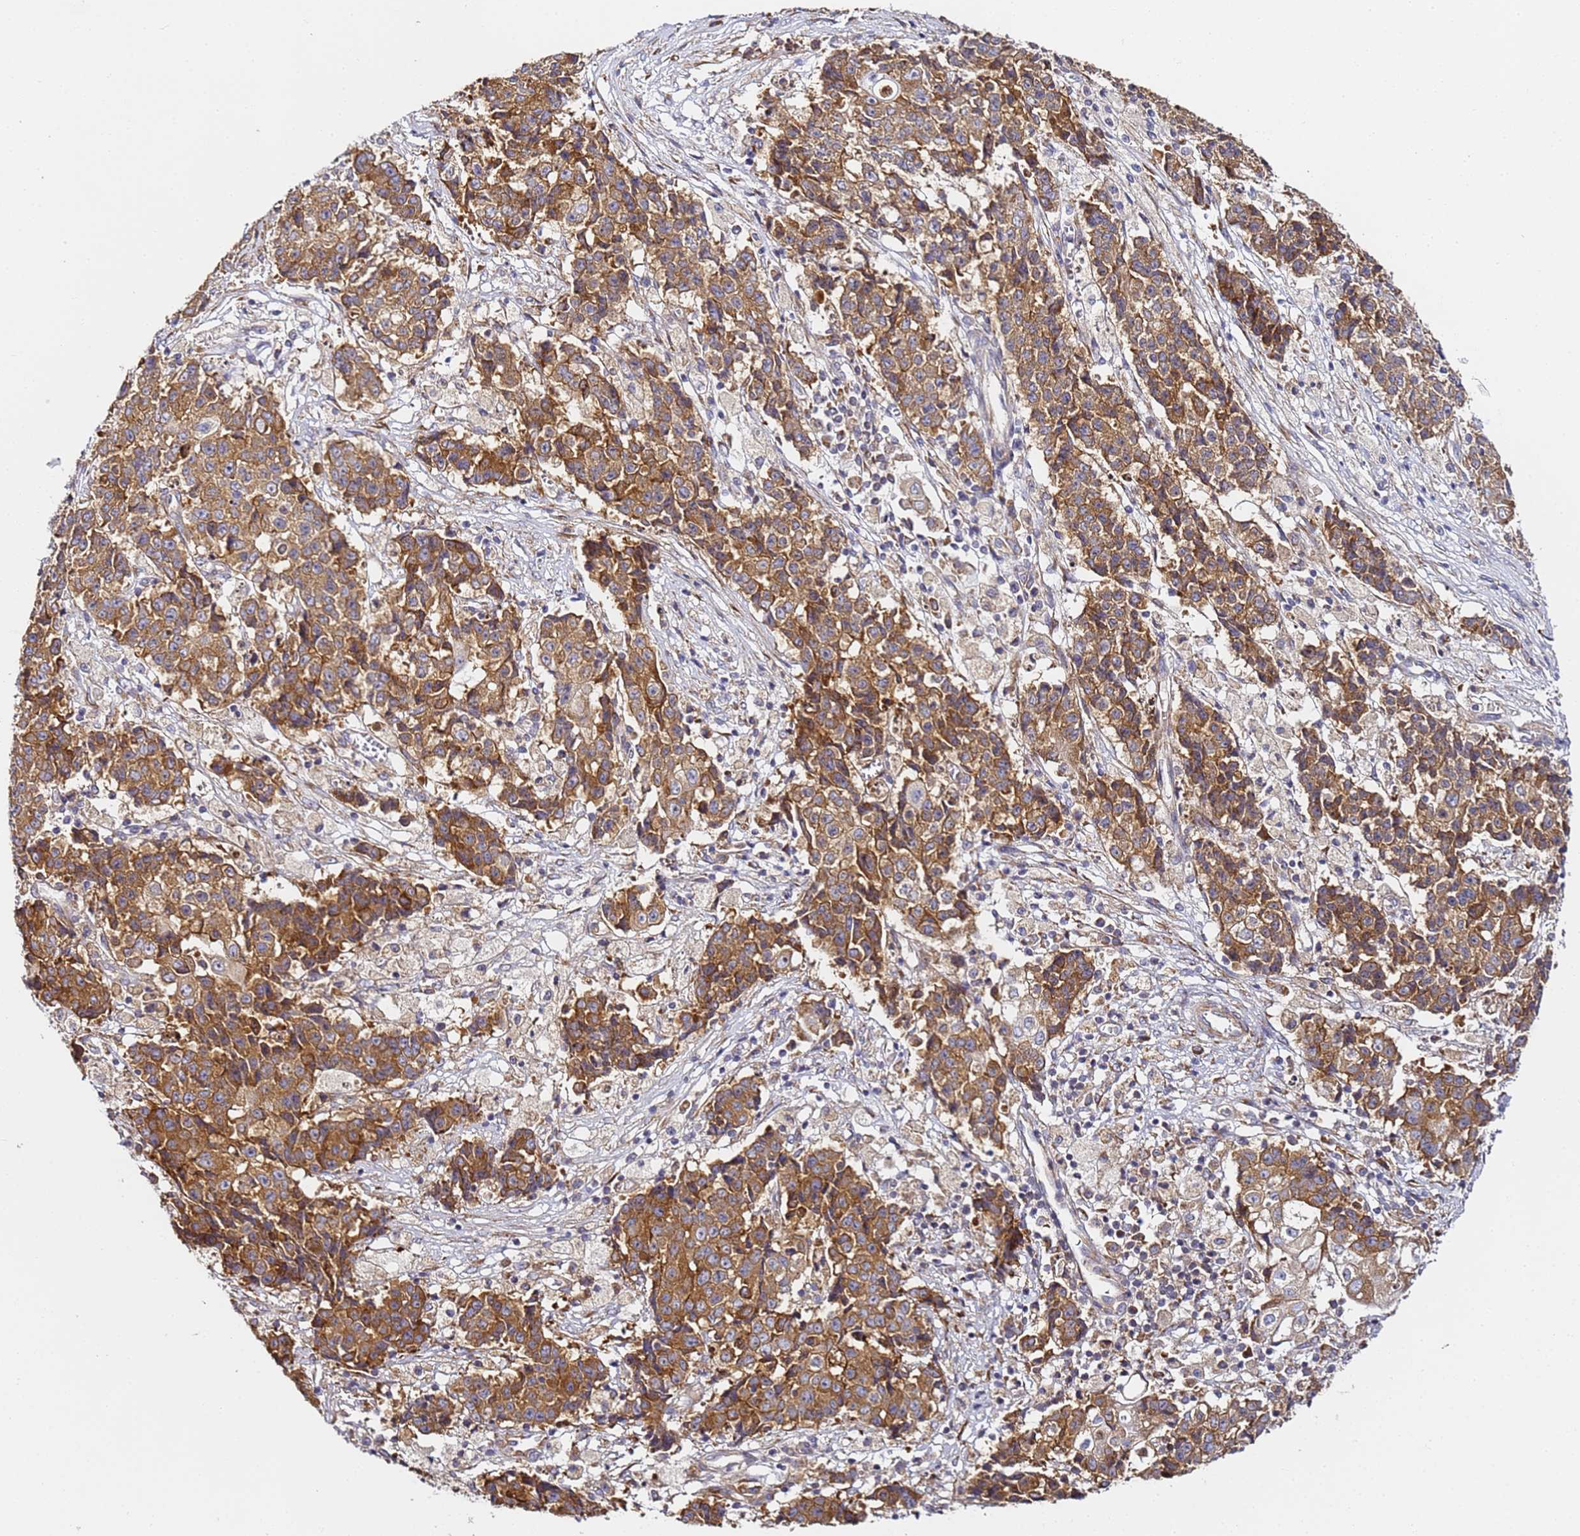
{"staining": {"intensity": "strong", "quantity": ">75%", "location": "cytoplasmic/membranous"}, "tissue": "ovarian cancer", "cell_type": "Tumor cells", "image_type": "cancer", "snomed": [{"axis": "morphology", "description": "Carcinoma, endometroid"}, {"axis": "topography", "description": "Ovary"}], "caption": "Protein staining exhibits strong cytoplasmic/membranous positivity in about >75% of tumor cells in ovarian endometroid carcinoma. (DAB (3,3'-diaminobenzidine) = brown stain, brightfield microscopy at high magnification).", "gene": "RPL13A", "patient": {"sex": "female", "age": 42}}